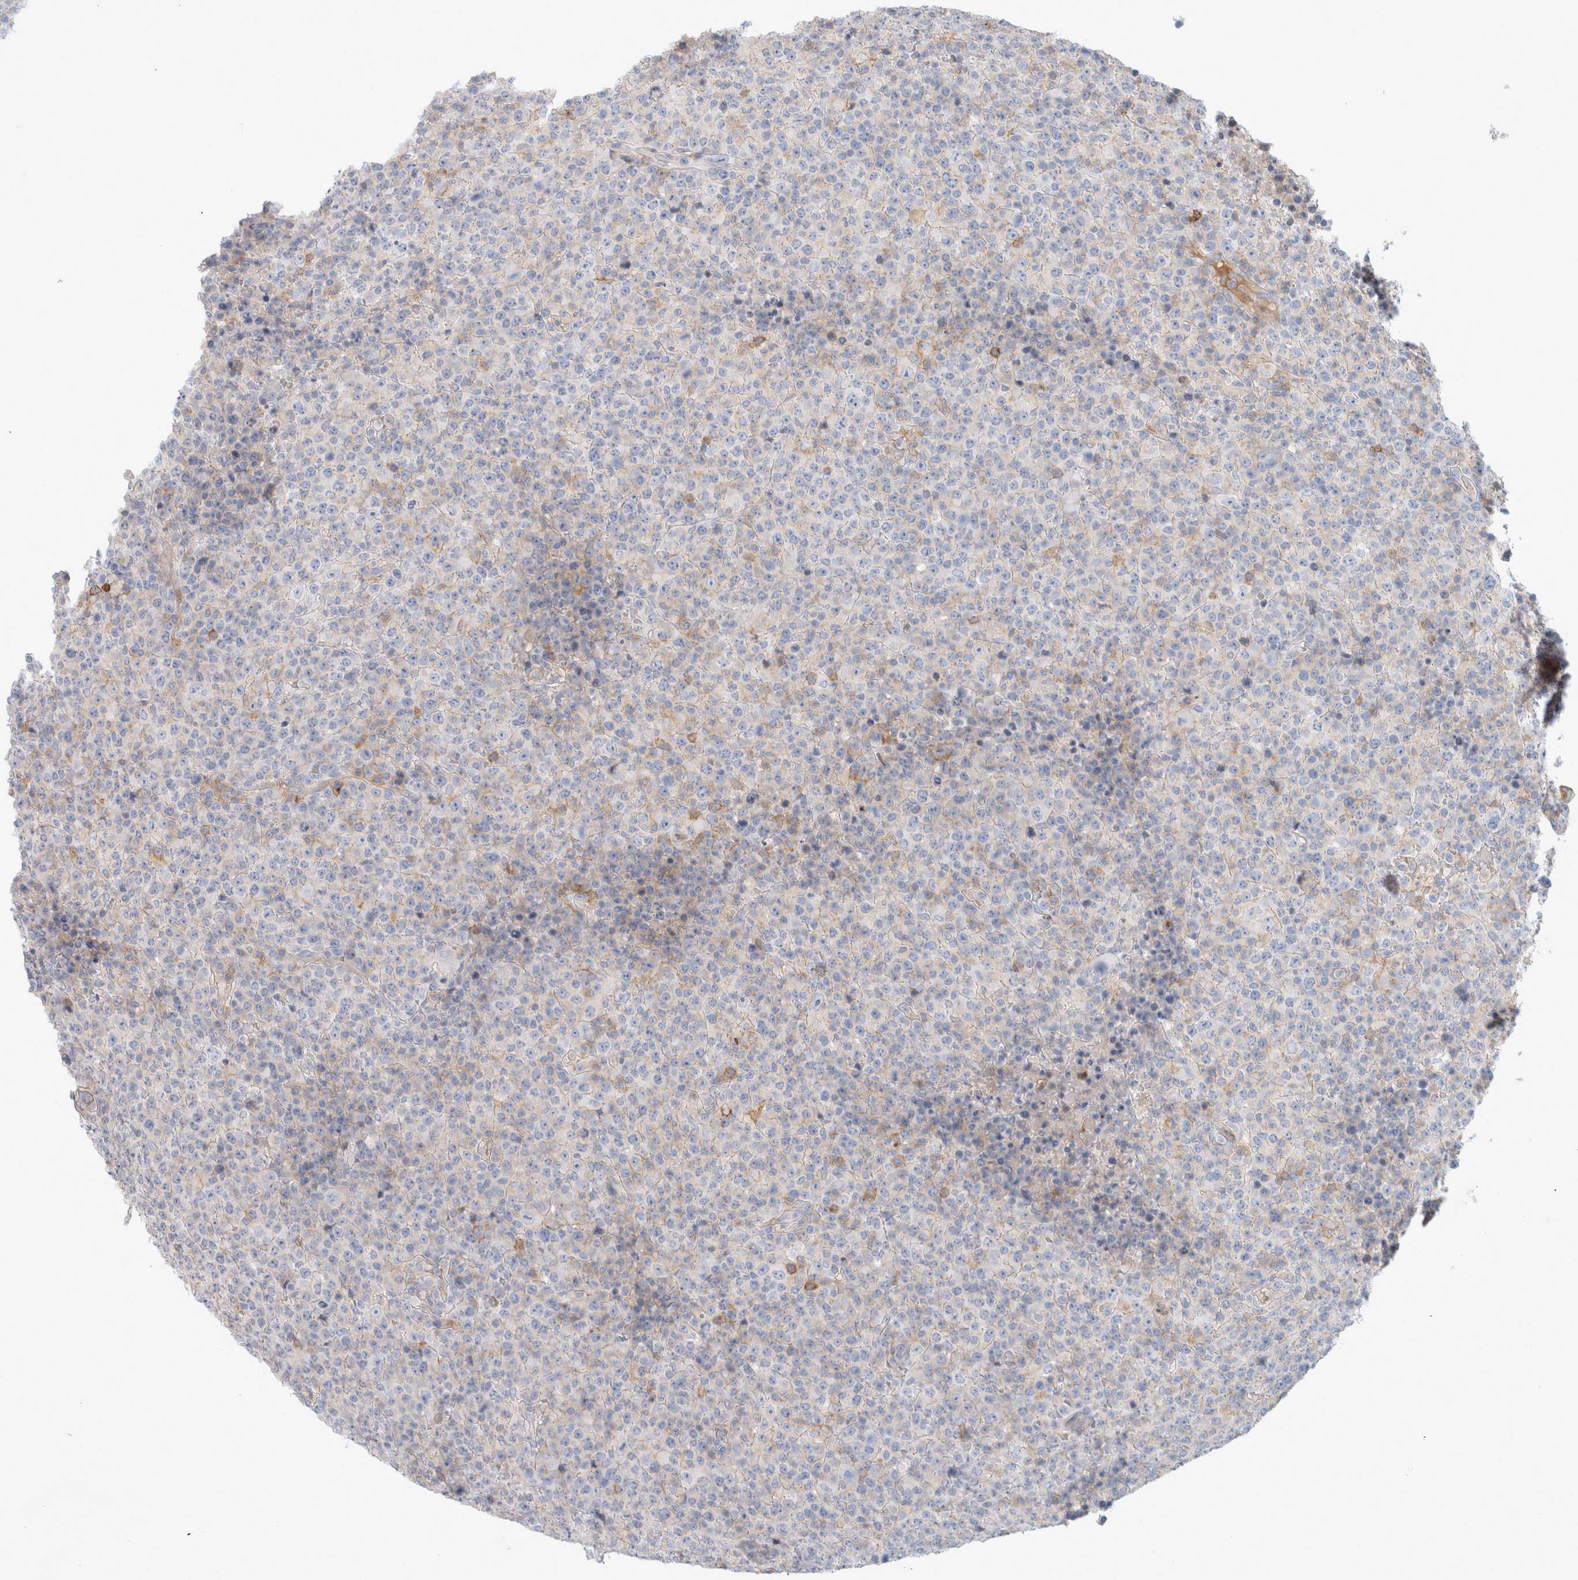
{"staining": {"intensity": "weak", "quantity": "<25%", "location": "cytoplasmic/membranous"}, "tissue": "lymphoma", "cell_type": "Tumor cells", "image_type": "cancer", "snomed": [{"axis": "morphology", "description": "Malignant lymphoma, non-Hodgkin's type, High grade"}, {"axis": "topography", "description": "Lymph node"}], "caption": "IHC photomicrograph of human lymphoma stained for a protein (brown), which exhibits no positivity in tumor cells.", "gene": "CD55", "patient": {"sex": "male", "age": 13}}